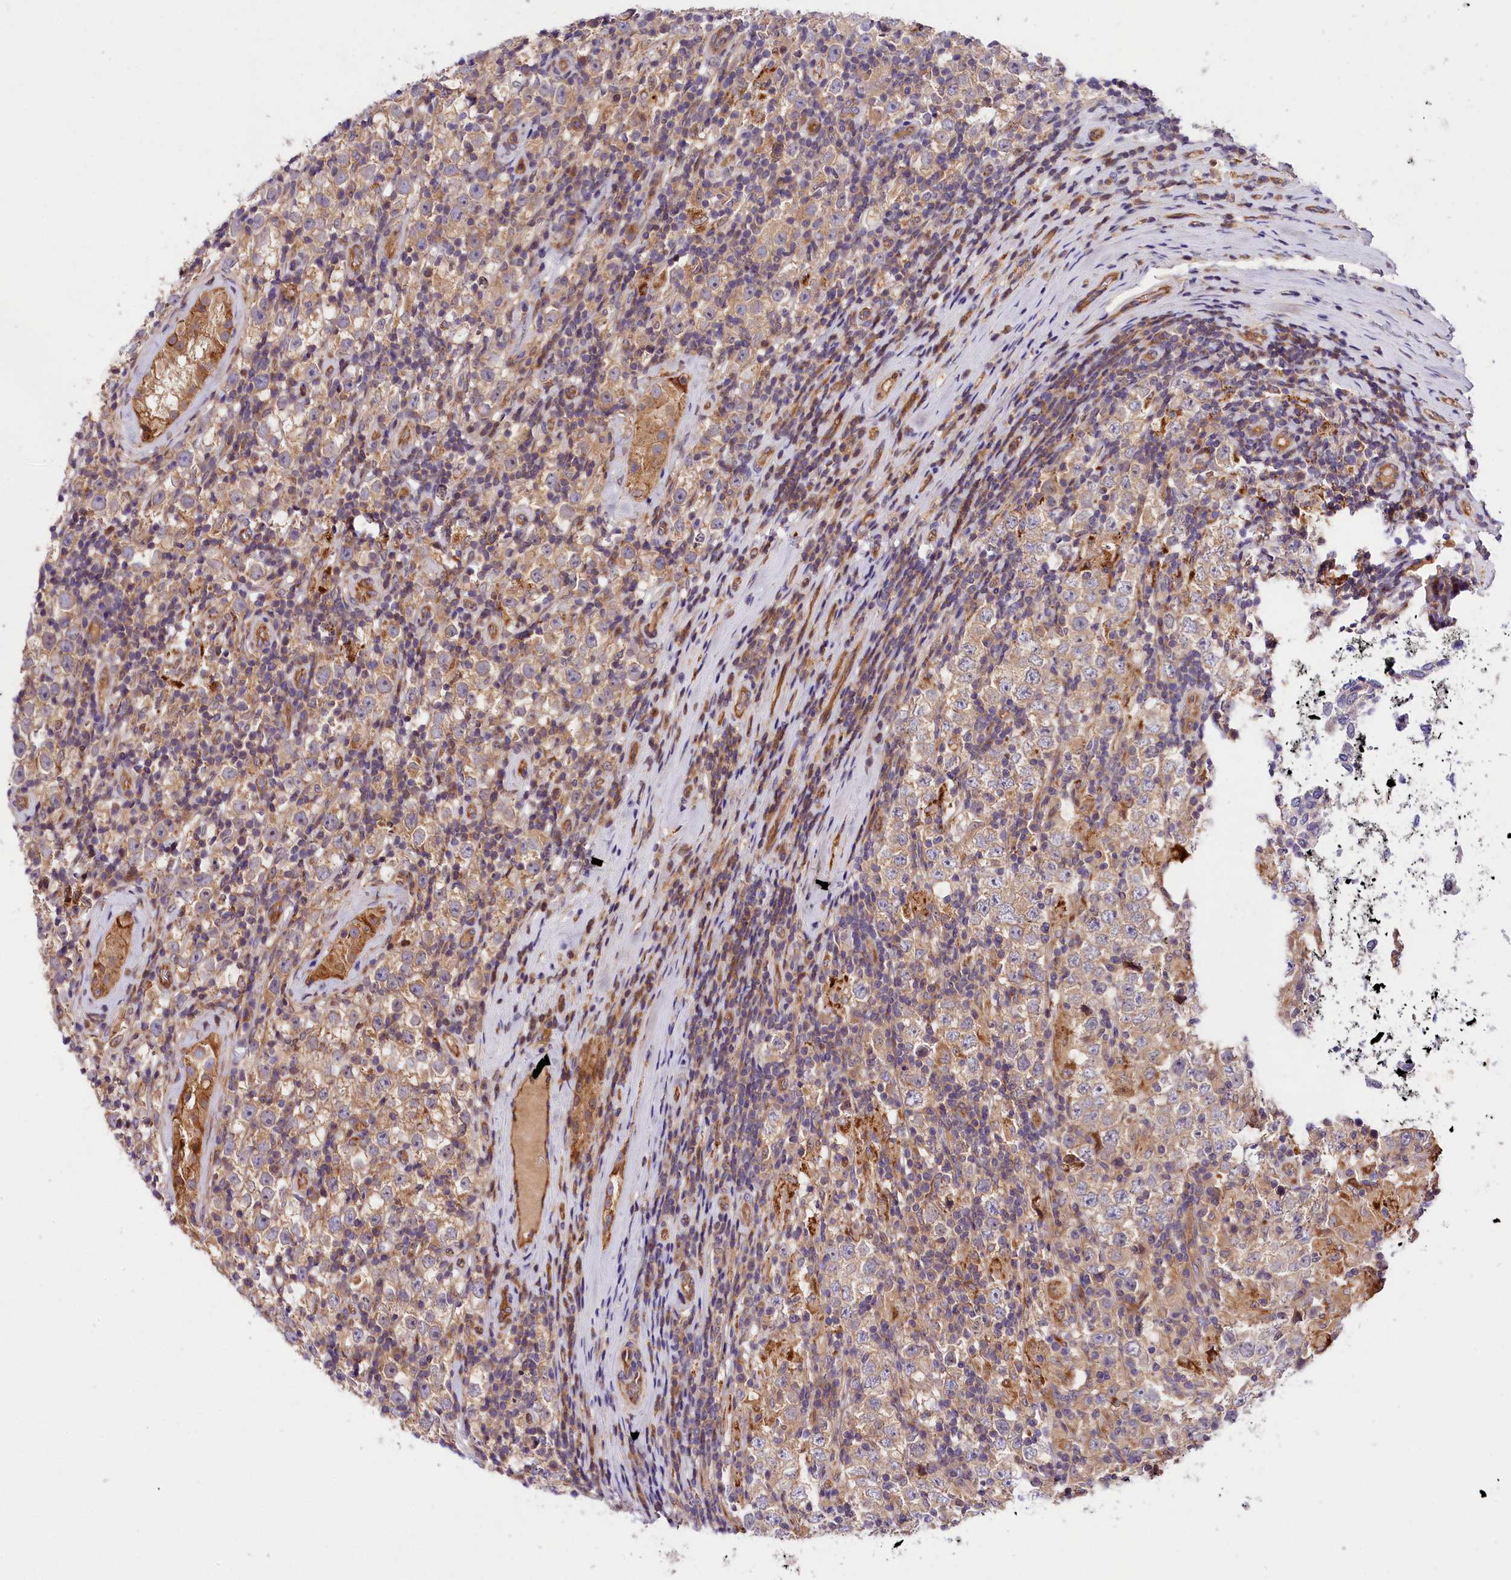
{"staining": {"intensity": "weak", "quantity": ">75%", "location": "cytoplasmic/membranous"}, "tissue": "testis cancer", "cell_type": "Tumor cells", "image_type": "cancer", "snomed": [{"axis": "morphology", "description": "Normal tissue, NOS"}, {"axis": "morphology", "description": "Urothelial carcinoma, High grade"}, {"axis": "morphology", "description": "Seminoma, NOS"}, {"axis": "morphology", "description": "Carcinoma, Embryonal, NOS"}, {"axis": "topography", "description": "Urinary bladder"}, {"axis": "topography", "description": "Testis"}], "caption": "IHC of testis seminoma exhibits low levels of weak cytoplasmic/membranous positivity in about >75% of tumor cells.", "gene": "ARMC6", "patient": {"sex": "male", "age": 41}}